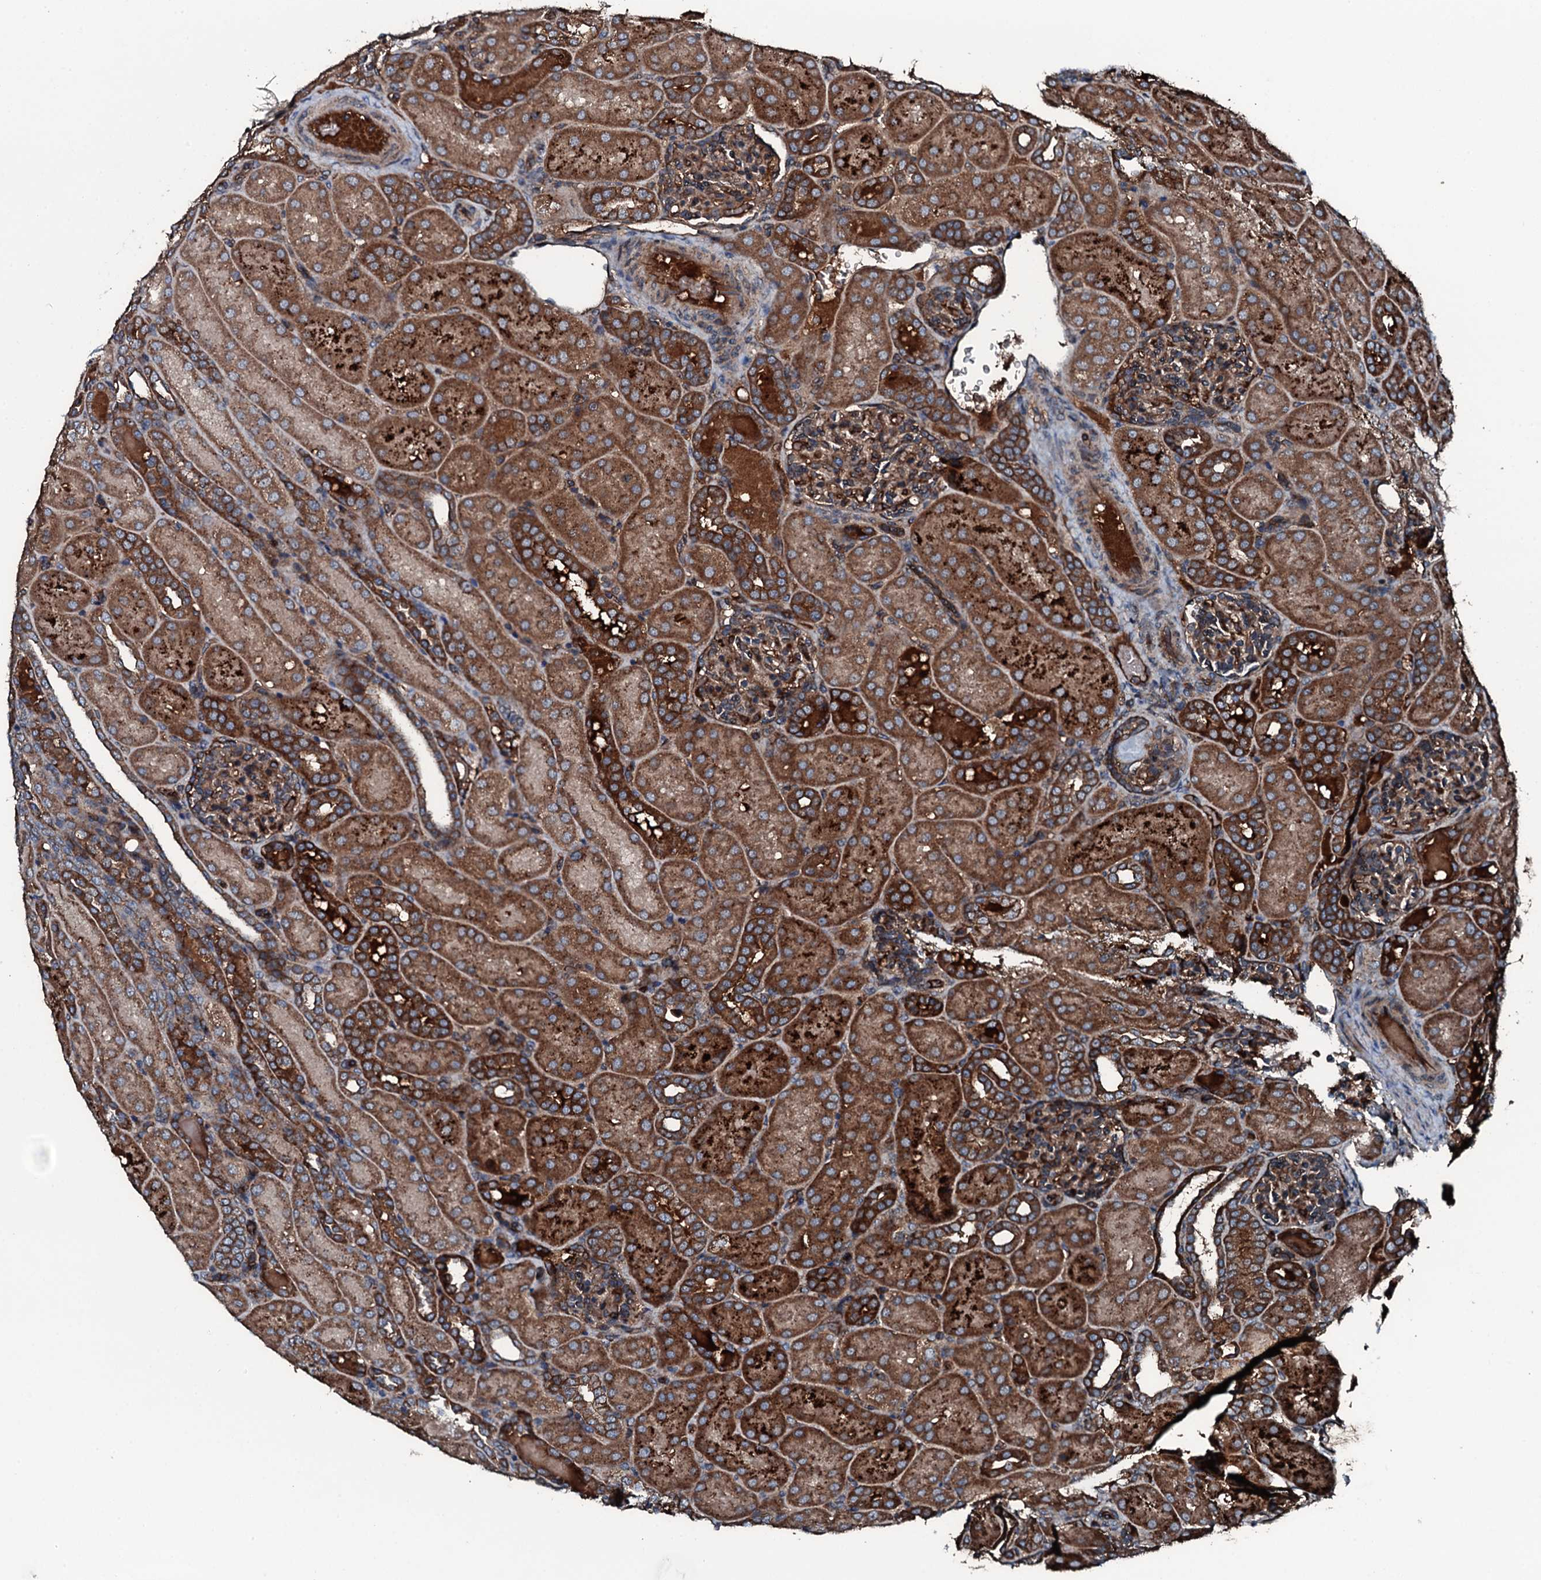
{"staining": {"intensity": "moderate", "quantity": "25%-75%", "location": "cytoplasmic/membranous"}, "tissue": "kidney", "cell_type": "Cells in glomeruli", "image_type": "normal", "snomed": [{"axis": "morphology", "description": "Normal tissue, NOS"}, {"axis": "topography", "description": "Kidney"}], "caption": "Kidney stained with DAB (3,3'-diaminobenzidine) immunohistochemistry reveals medium levels of moderate cytoplasmic/membranous staining in approximately 25%-75% of cells in glomeruli.", "gene": "TRIM7", "patient": {"sex": "male", "age": 1}}